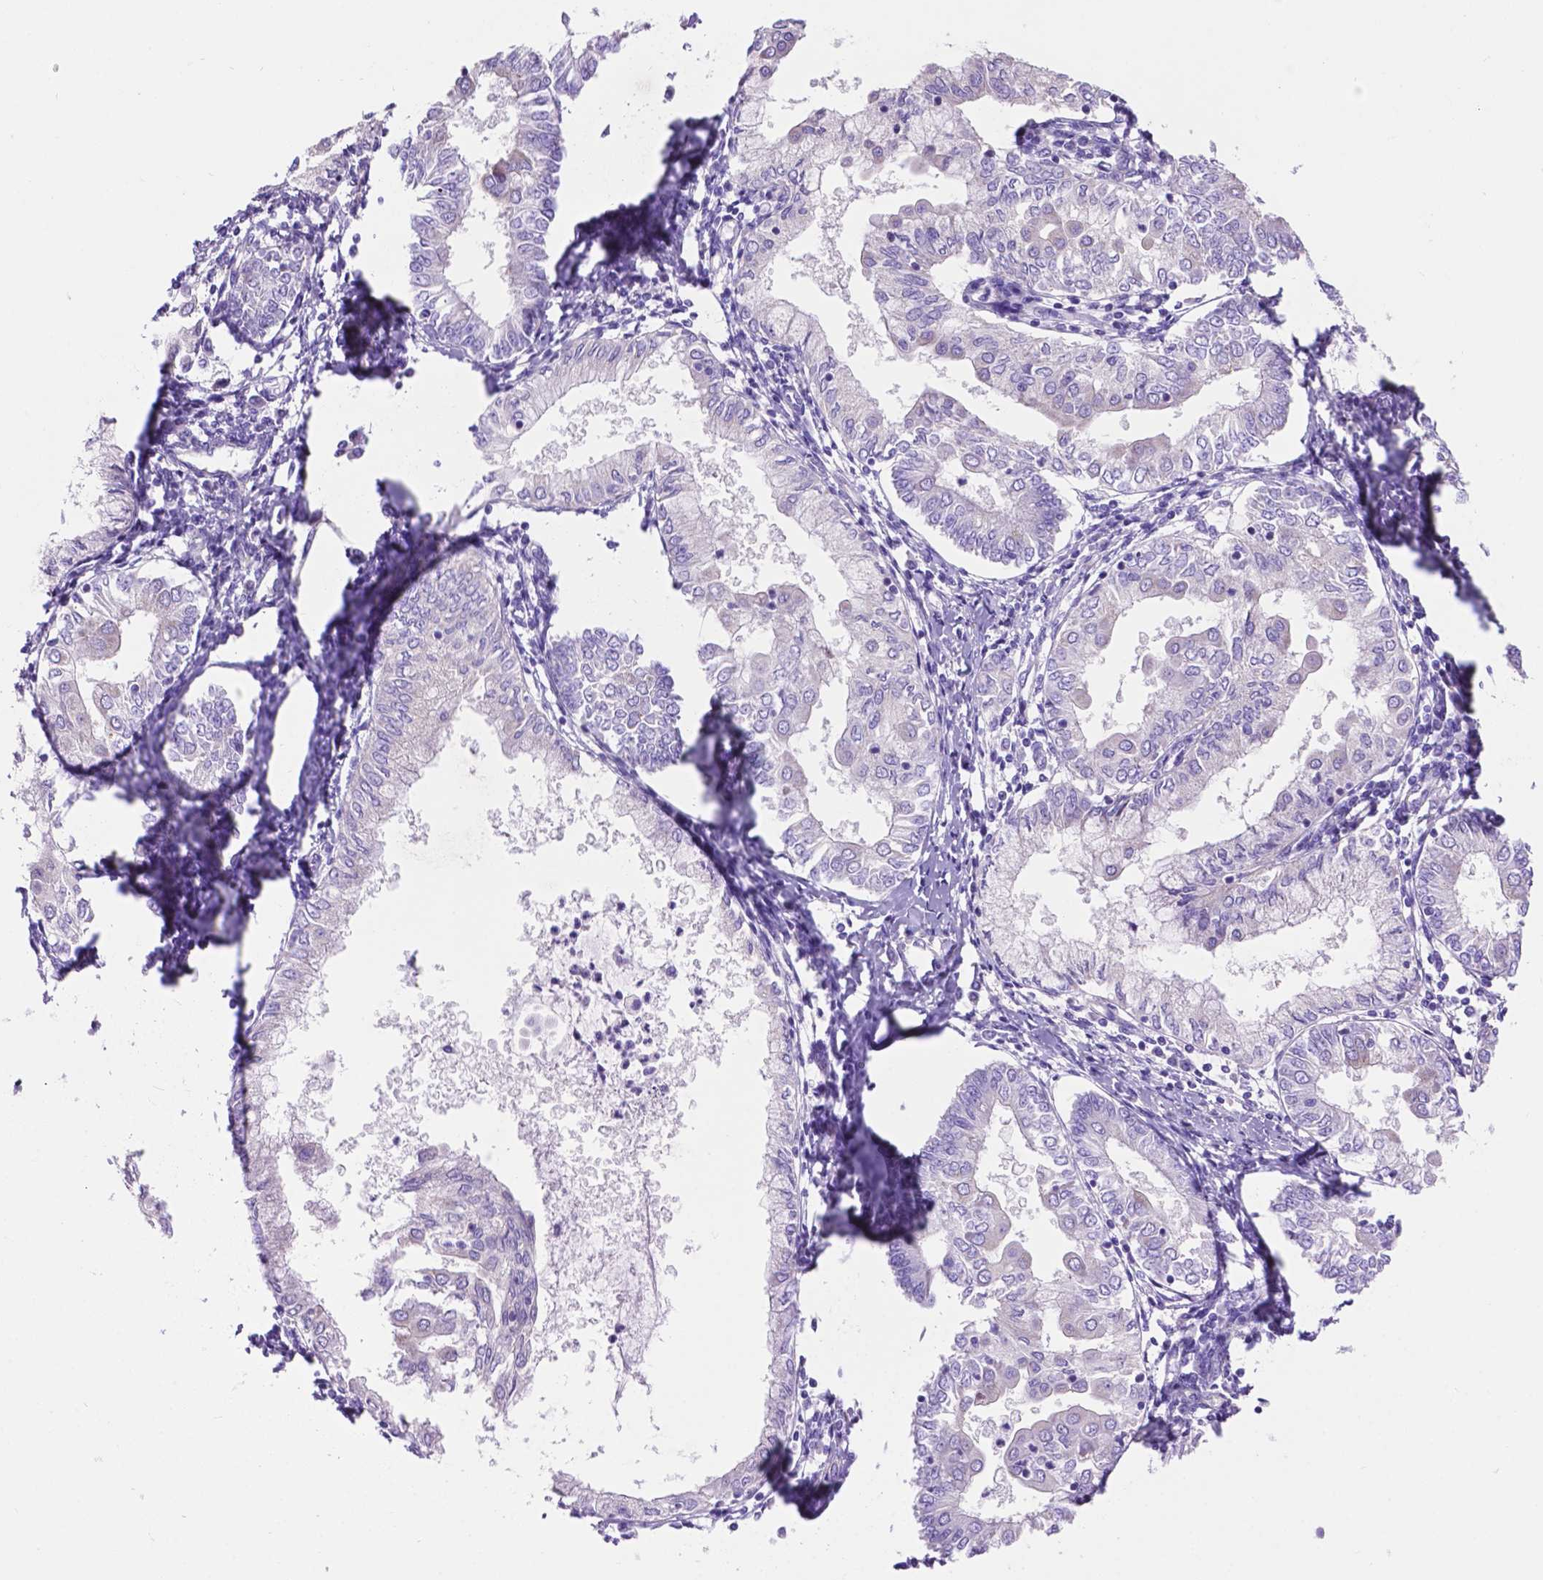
{"staining": {"intensity": "negative", "quantity": "none", "location": "none"}, "tissue": "endometrial cancer", "cell_type": "Tumor cells", "image_type": "cancer", "snomed": [{"axis": "morphology", "description": "Adenocarcinoma, NOS"}, {"axis": "topography", "description": "Endometrium"}], "caption": "The immunohistochemistry (IHC) photomicrograph has no significant expression in tumor cells of adenocarcinoma (endometrial) tissue.", "gene": "TMEM121B", "patient": {"sex": "female", "age": 68}}